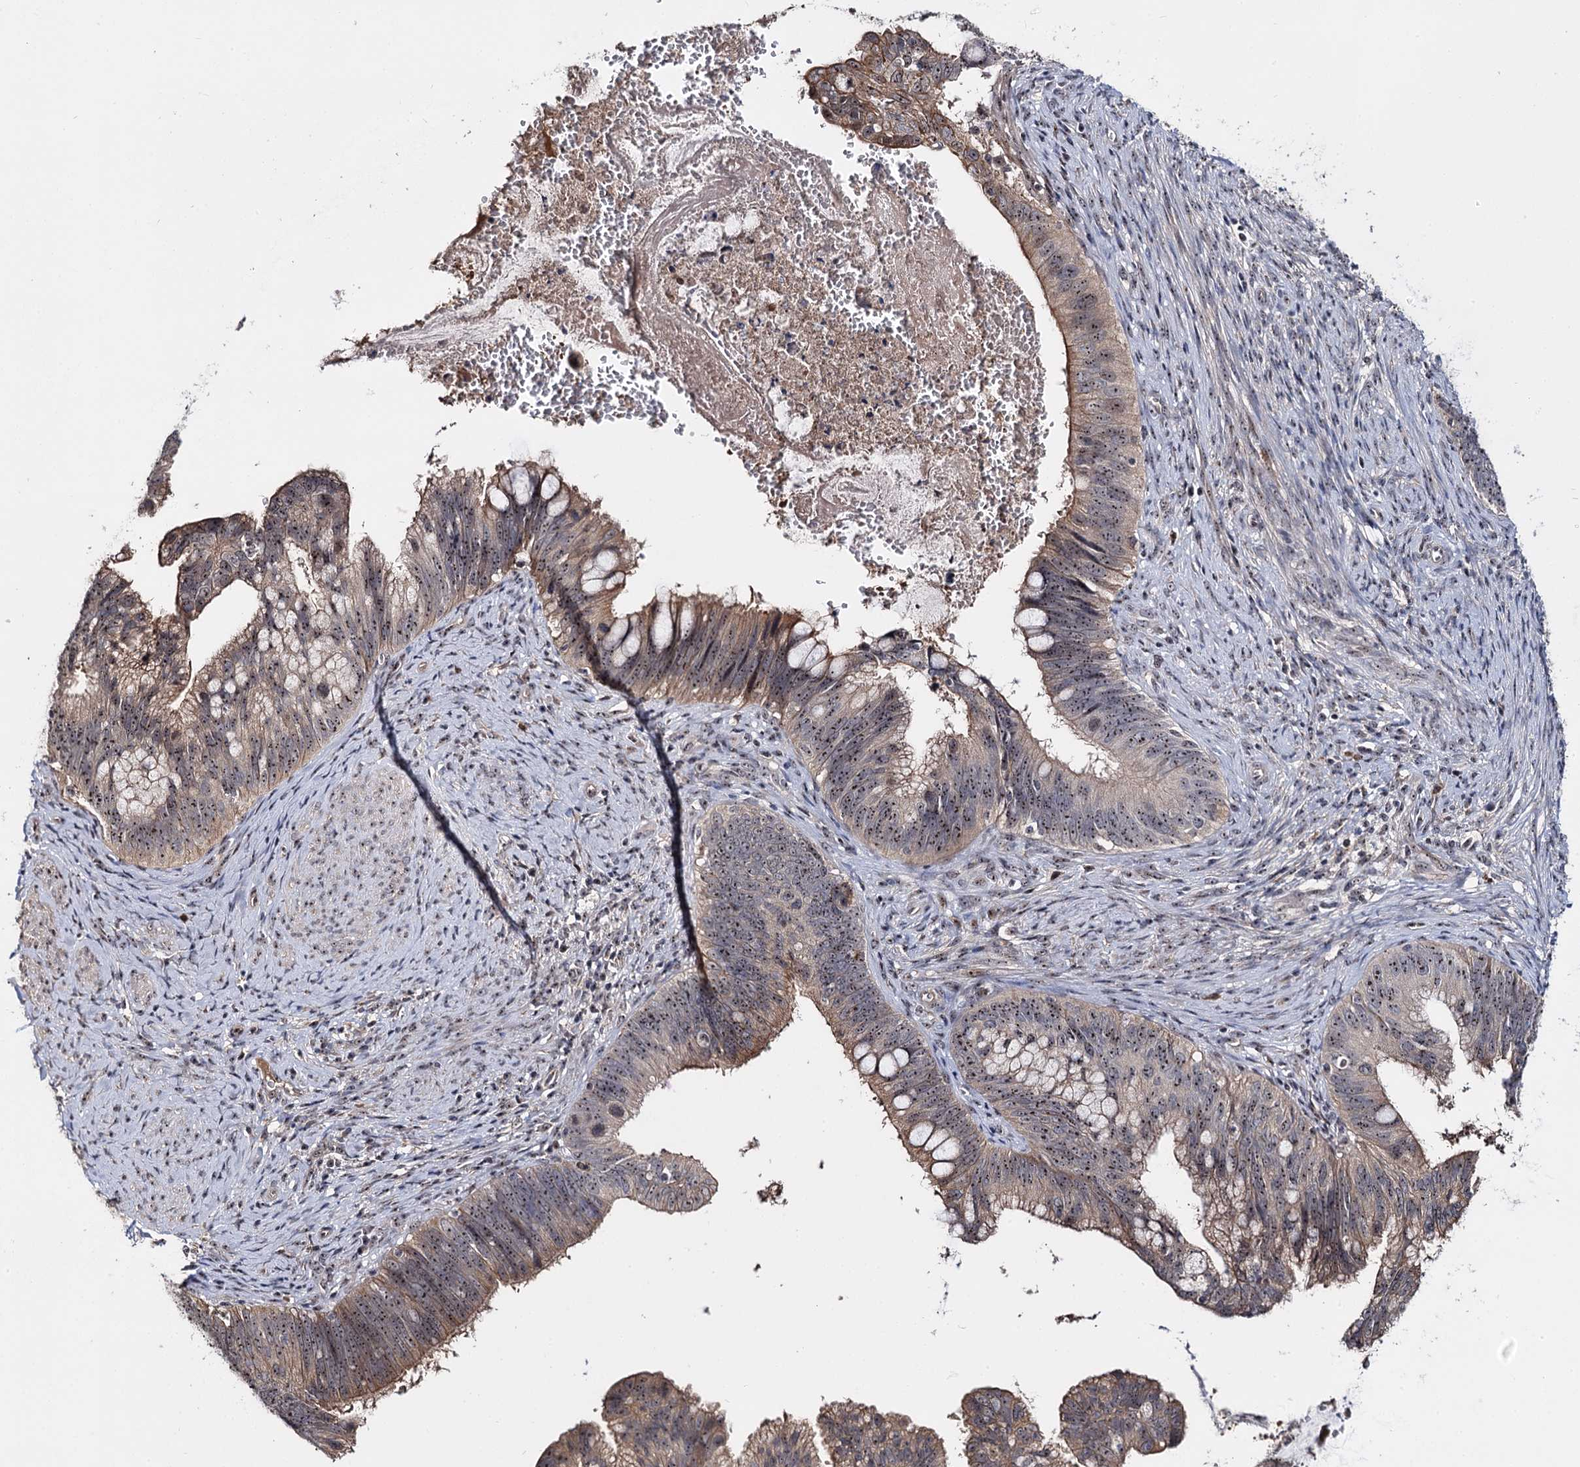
{"staining": {"intensity": "moderate", "quantity": ">75%", "location": "cytoplasmic/membranous,nuclear"}, "tissue": "cervical cancer", "cell_type": "Tumor cells", "image_type": "cancer", "snomed": [{"axis": "morphology", "description": "Adenocarcinoma, NOS"}, {"axis": "topography", "description": "Cervix"}], "caption": "Brown immunohistochemical staining in cervical cancer displays moderate cytoplasmic/membranous and nuclear expression in approximately >75% of tumor cells.", "gene": "SUPT20H", "patient": {"sex": "female", "age": 42}}